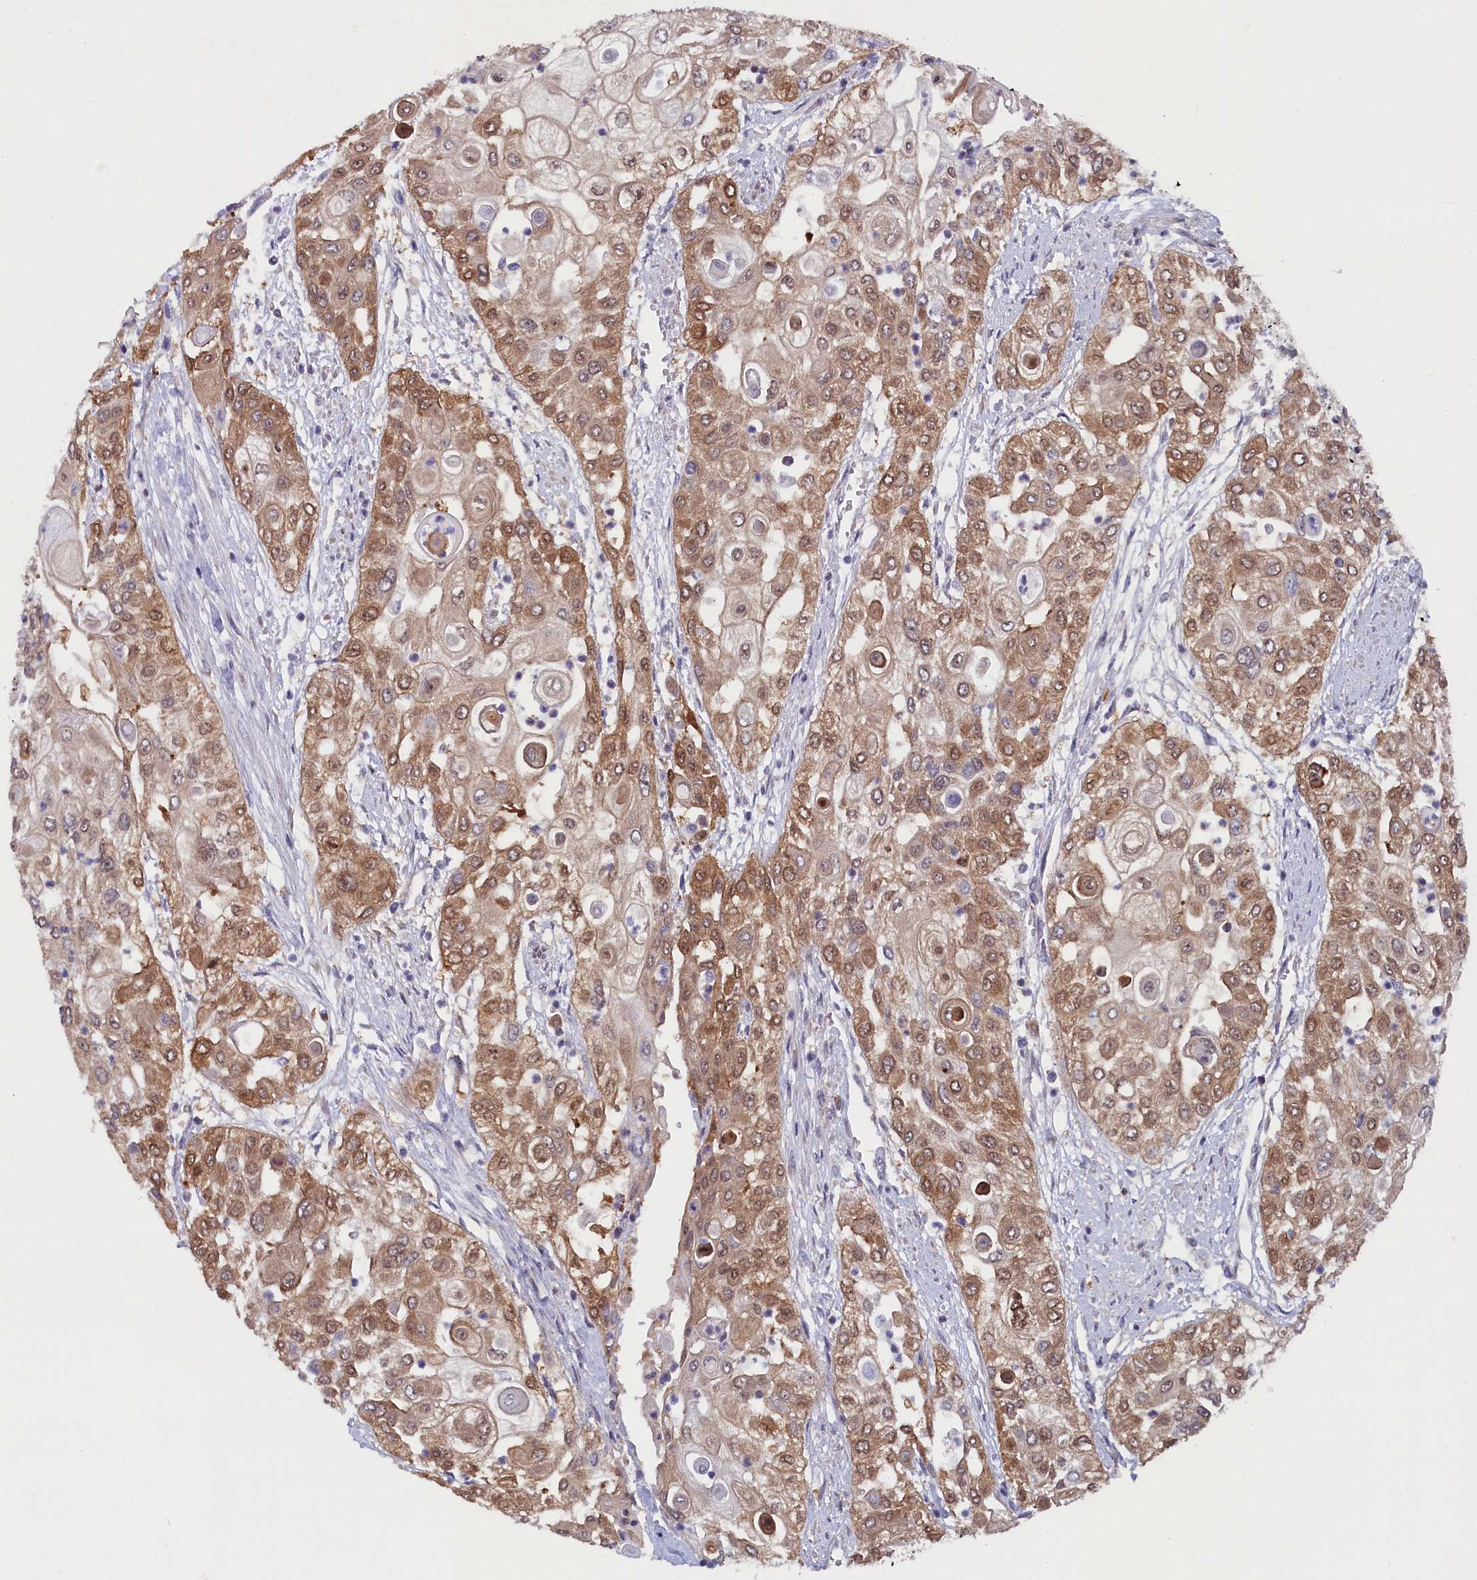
{"staining": {"intensity": "moderate", "quantity": ">75%", "location": "cytoplasmic/membranous"}, "tissue": "urothelial cancer", "cell_type": "Tumor cells", "image_type": "cancer", "snomed": [{"axis": "morphology", "description": "Urothelial carcinoma, High grade"}, {"axis": "topography", "description": "Urinary bladder"}], "caption": "DAB (3,3'-diaminobenzidine) immunohistochemical staining of urothelial carcinoma (high-grade) displays moderate cytoplasmic/membranous protein staining in about >75% of tumor cells.", "gene": "JPT2", "patient": {"sex": "female", "age": 79}}